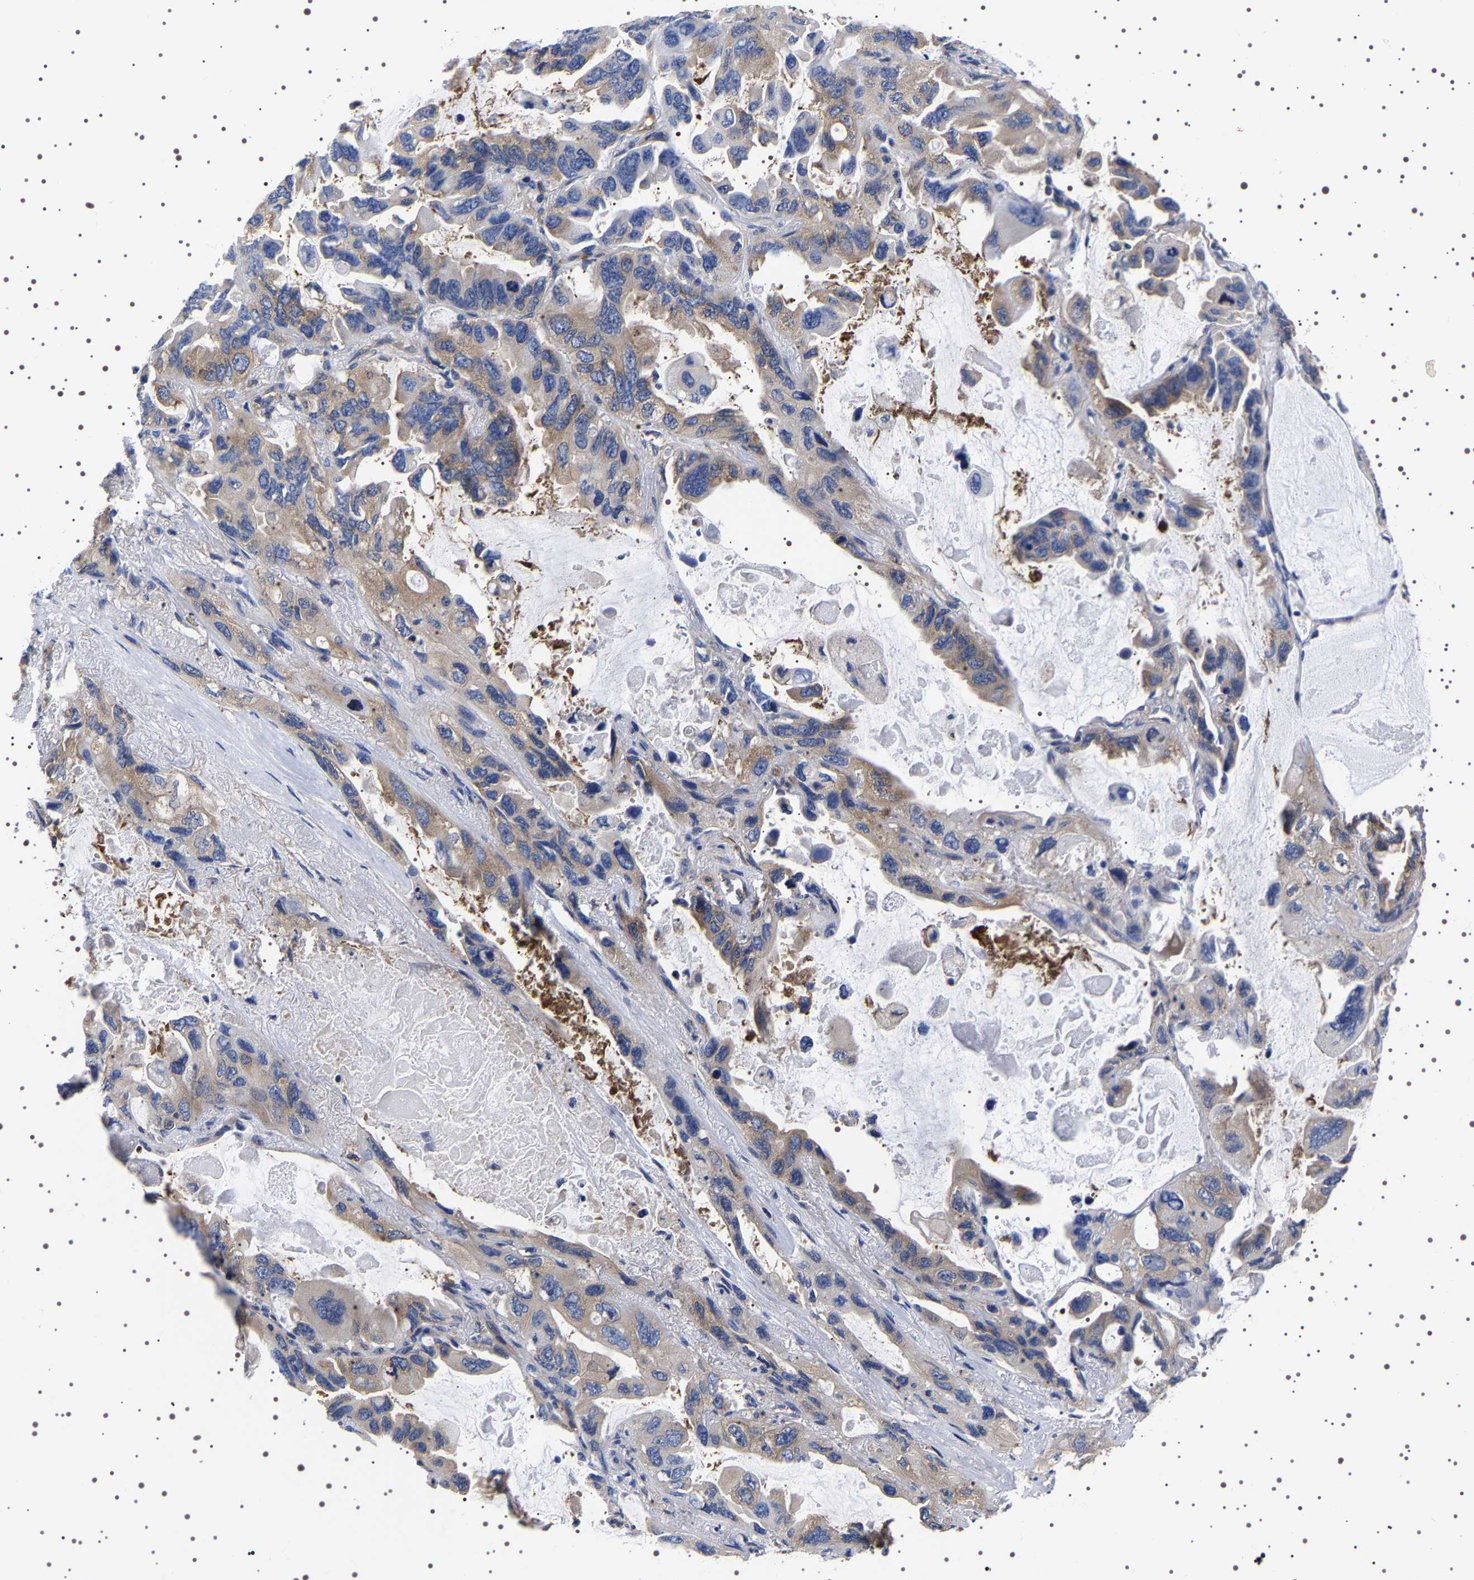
{"staining": {"intensity": "weak", "quantity": ">75%", "location": "cytoplasmic/membranous"}, "tissue": "lung cancer", "cell_type": "Tumor cells", "image_type": "cancer", "snomed": [{"axis": "morphology", "description": "Squamous cell carcinoma, NOS"}, {"axis": "topography", "description": "Lung"}], "caption": "Immunohistochemical staining of lung cancer (squamous cell carcinoma) shows weak cytoplasmic/membranous protein expression in approximately >75% of tumor cells.", "gene": "DARS1", "patient": {"sex": "female", "age": 73}}